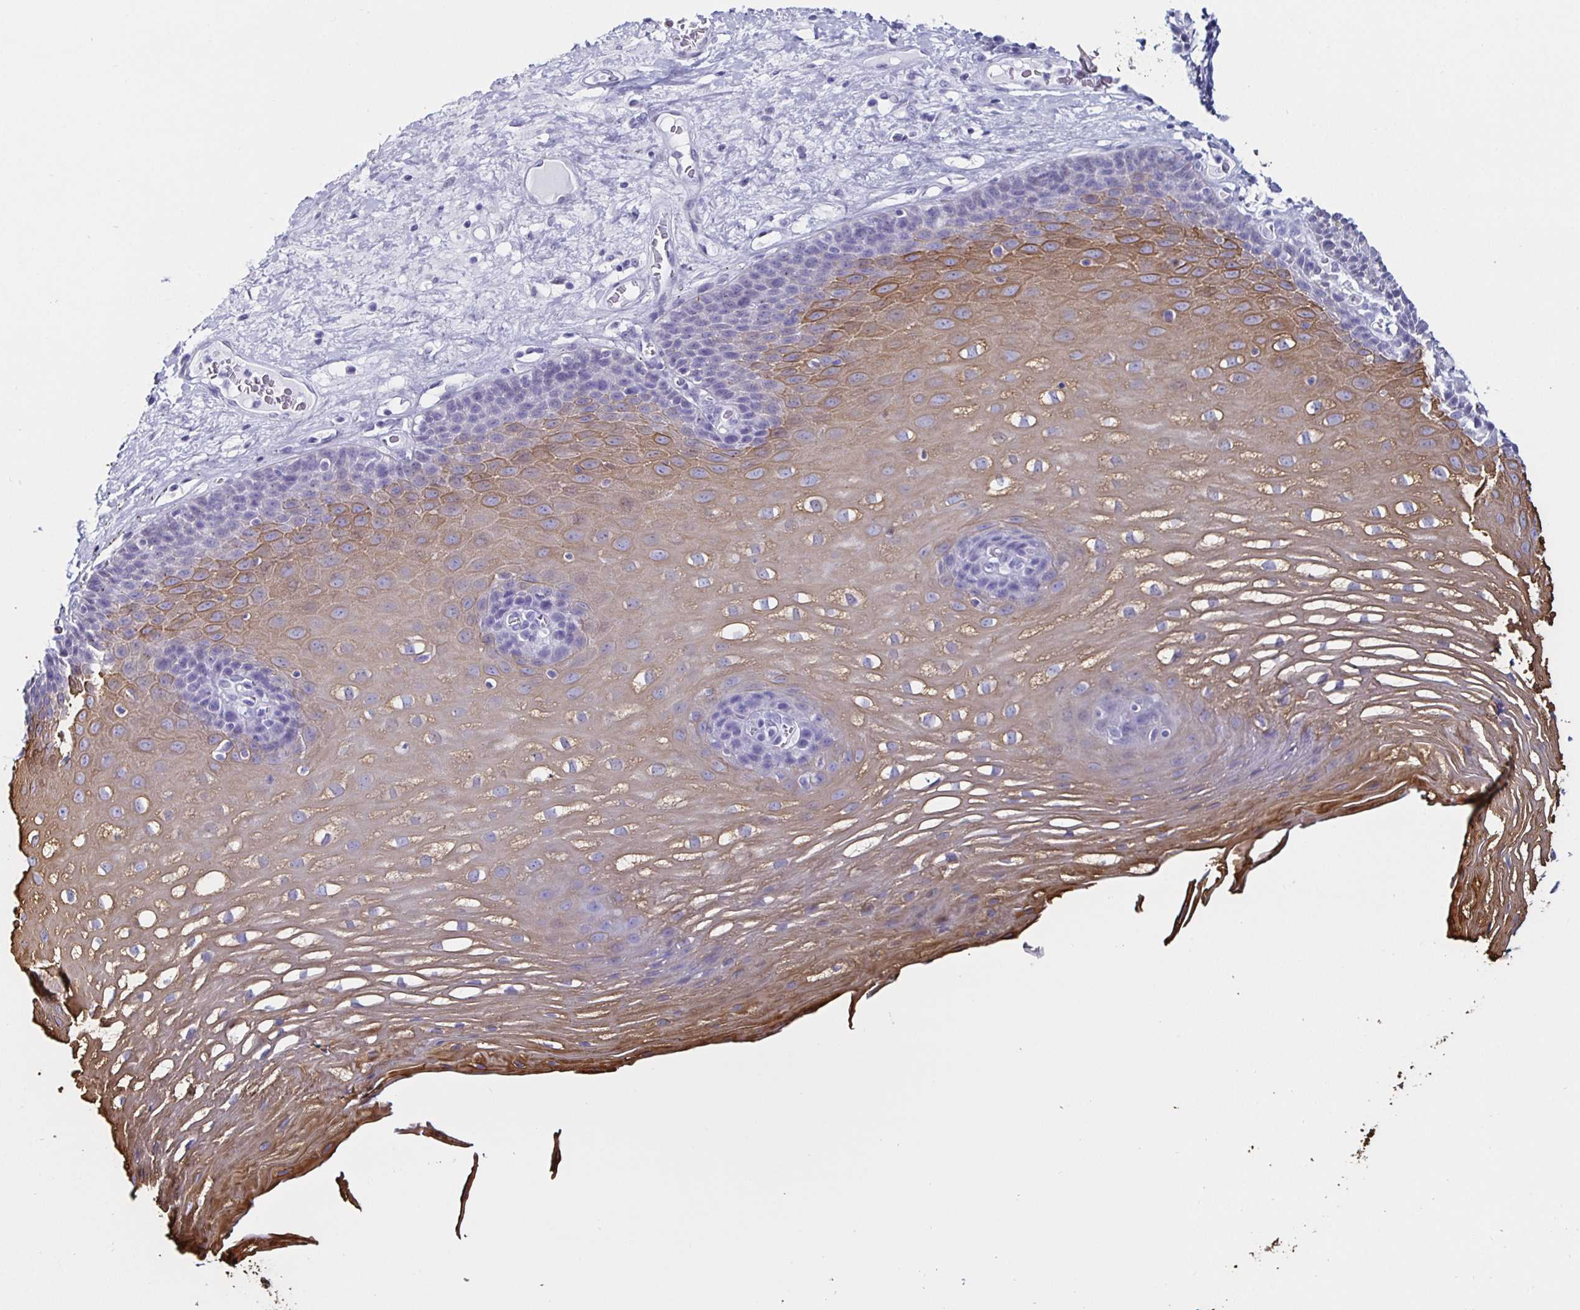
{"staining": {"intensity": "moderate", "quantity": "25%-75%", "location": "cytoplasmic/membranous"}, "tissue": "esophagus", "cell_type": "Squamous epithelial cells", "image_type": "normal", "snomed": [{"axis": "morphology", "description": "Normal tissue, NOS"}, {"axis": "topography", "description": "Esophagus"}], "caption": "Benign esophagus demonstrates moderate cytoplasmic/membranous positivity in approximately 25%-75% of squamous epithelial cells (Brightfield microscopy of DAB IHC at high magnification)..", "gene": "KRT4", "patient": {"sex": "male", "age": 62}}